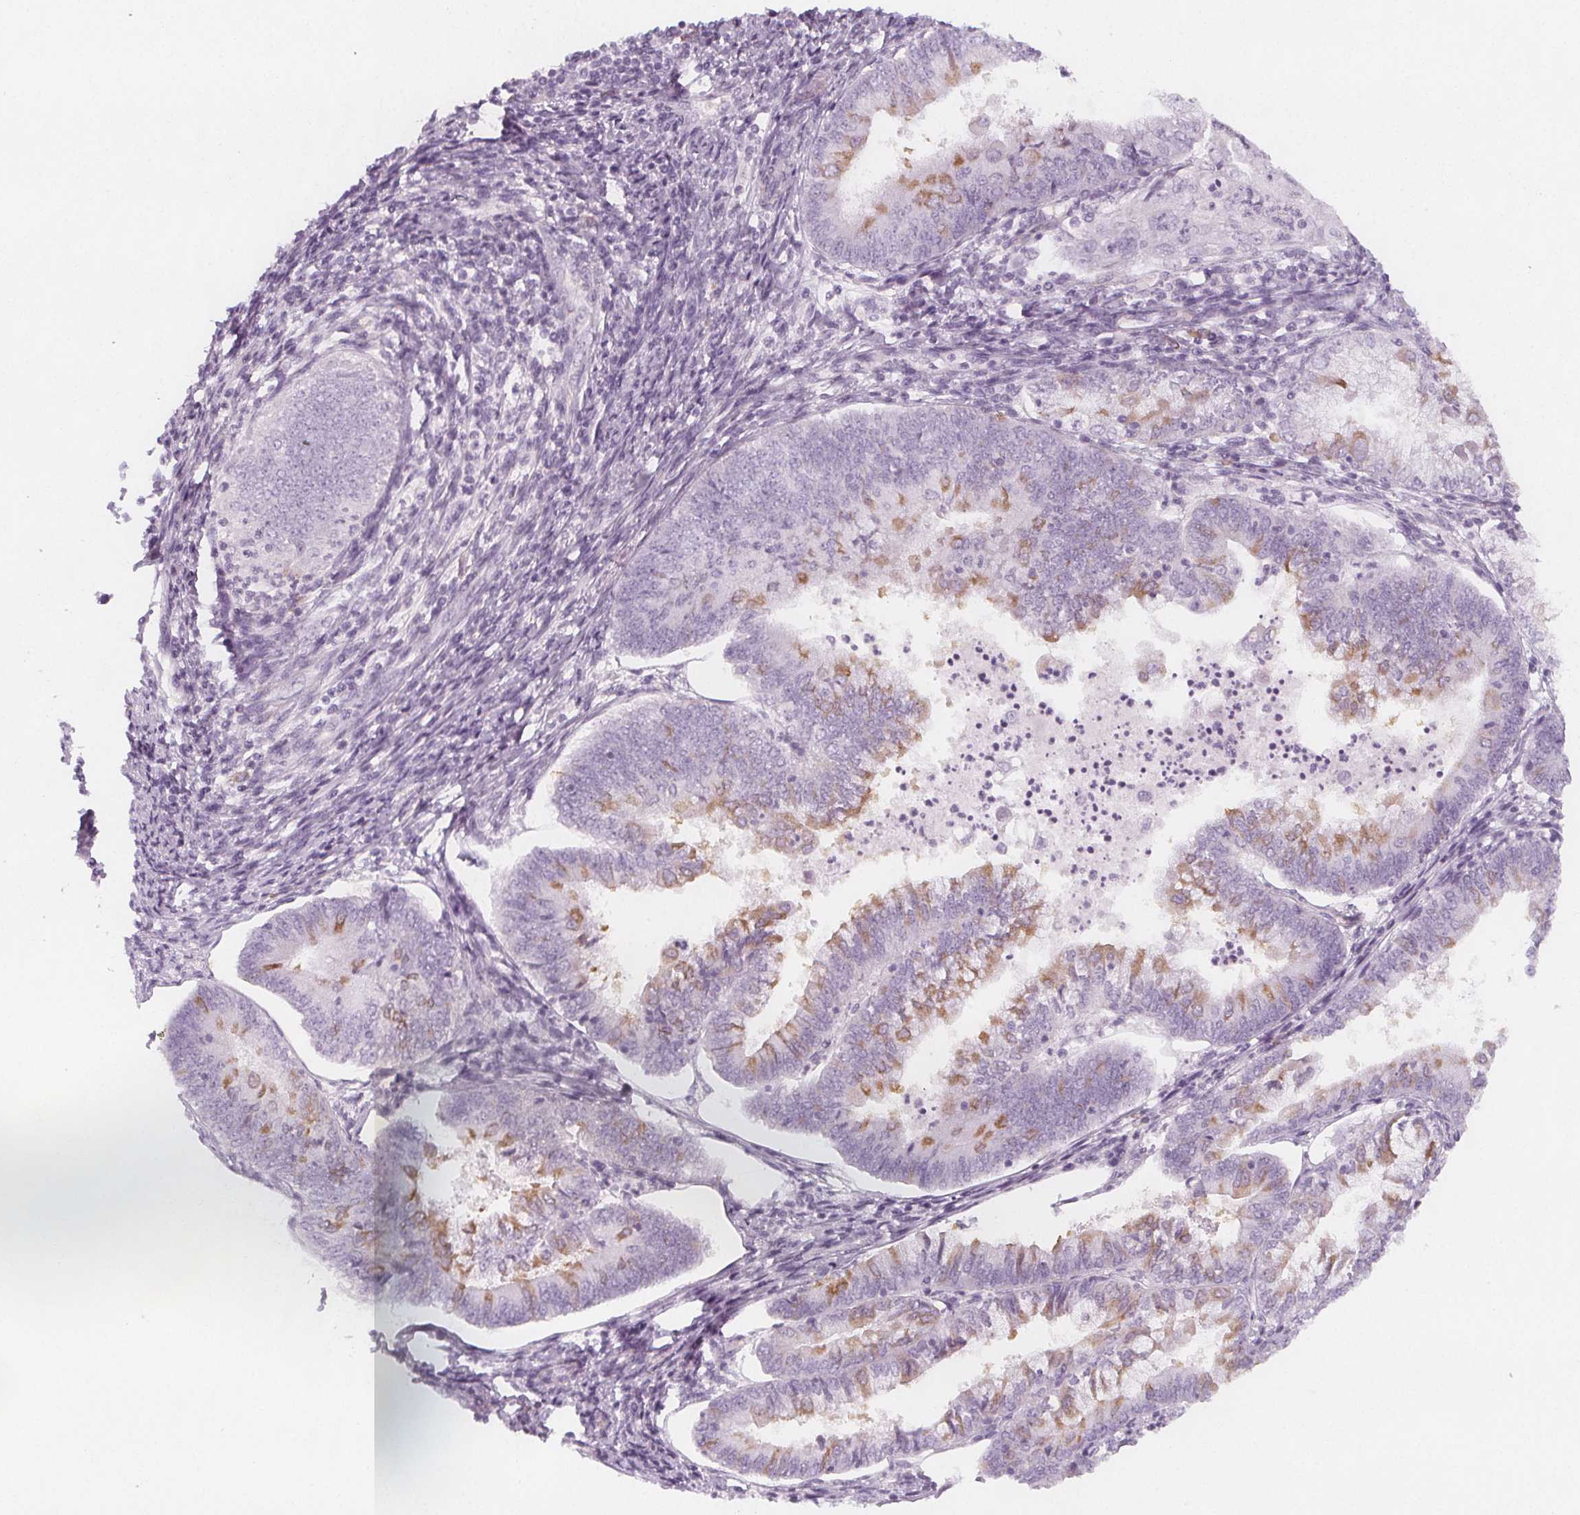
{"staining": {"intensity": "moderate", "quantity": "<25%", "location": "cytoplasmic/membranous"}, "tissue": "endometrial cancer", "cell_type": "Tumor cells", "image_type": "cancer", "snomed": [{"axis": "morphology", "description": "Adenocarcinoma, NOS"}, {"axis": "topography", "description": "Endometrium"}], "caption": "Adenocarcinoma (endometrial) stained with immunohistochemistry displays moderate cytoplasmic/membranous expression in approximately <25% of tumor cells.", "gene": "MAP1A", "patient": {"sex": "female", "age": 55}}